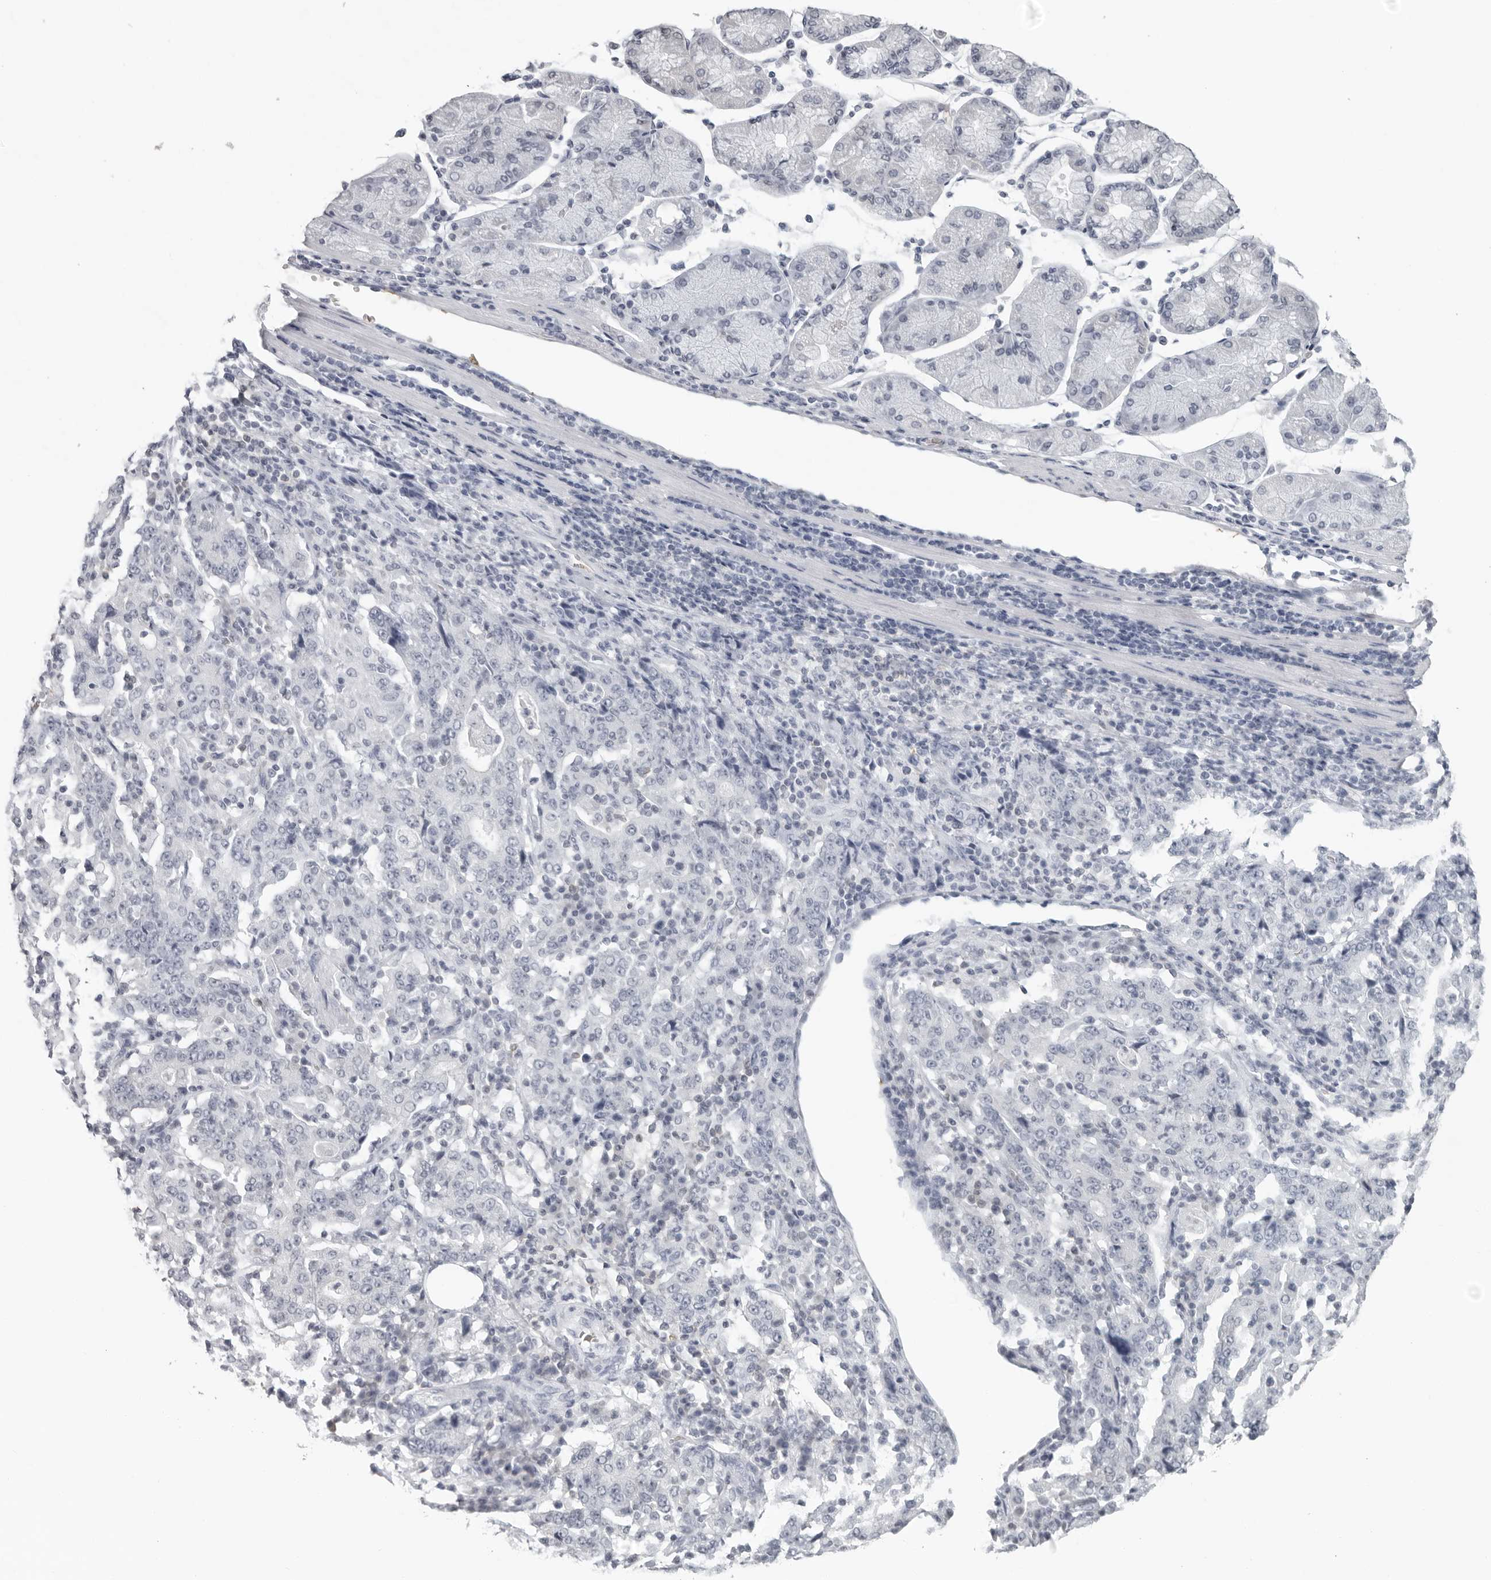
{"staining": {"intensity": "negative", "quantity": "none", "location": "none"}, "tissue": "stomach cancer", "cell_type": "Tumor cells", "image_type": "cancer", "snomed": [{"axis": "morphology", "description": "Normal tissue, NOS"}, {"axis": "morphology", "description": "Adenocarcinoma, NOS"}, {"axis": "topography", "description": "Stomach, upper"}, {"axis": "topography", "description": "Stomach"}], "caption": "Stomach adenocarcinoma was stained to show a protein in brown. There is no significant positivity in tumor cells. The staining was performed using DAB to visualize the protein expression in brown, while the nuclei were stained in blue with hematoxylin (Magnification: 20x).", "gene": "EPB41", "patient": {"sex": "male", "age": 59}}